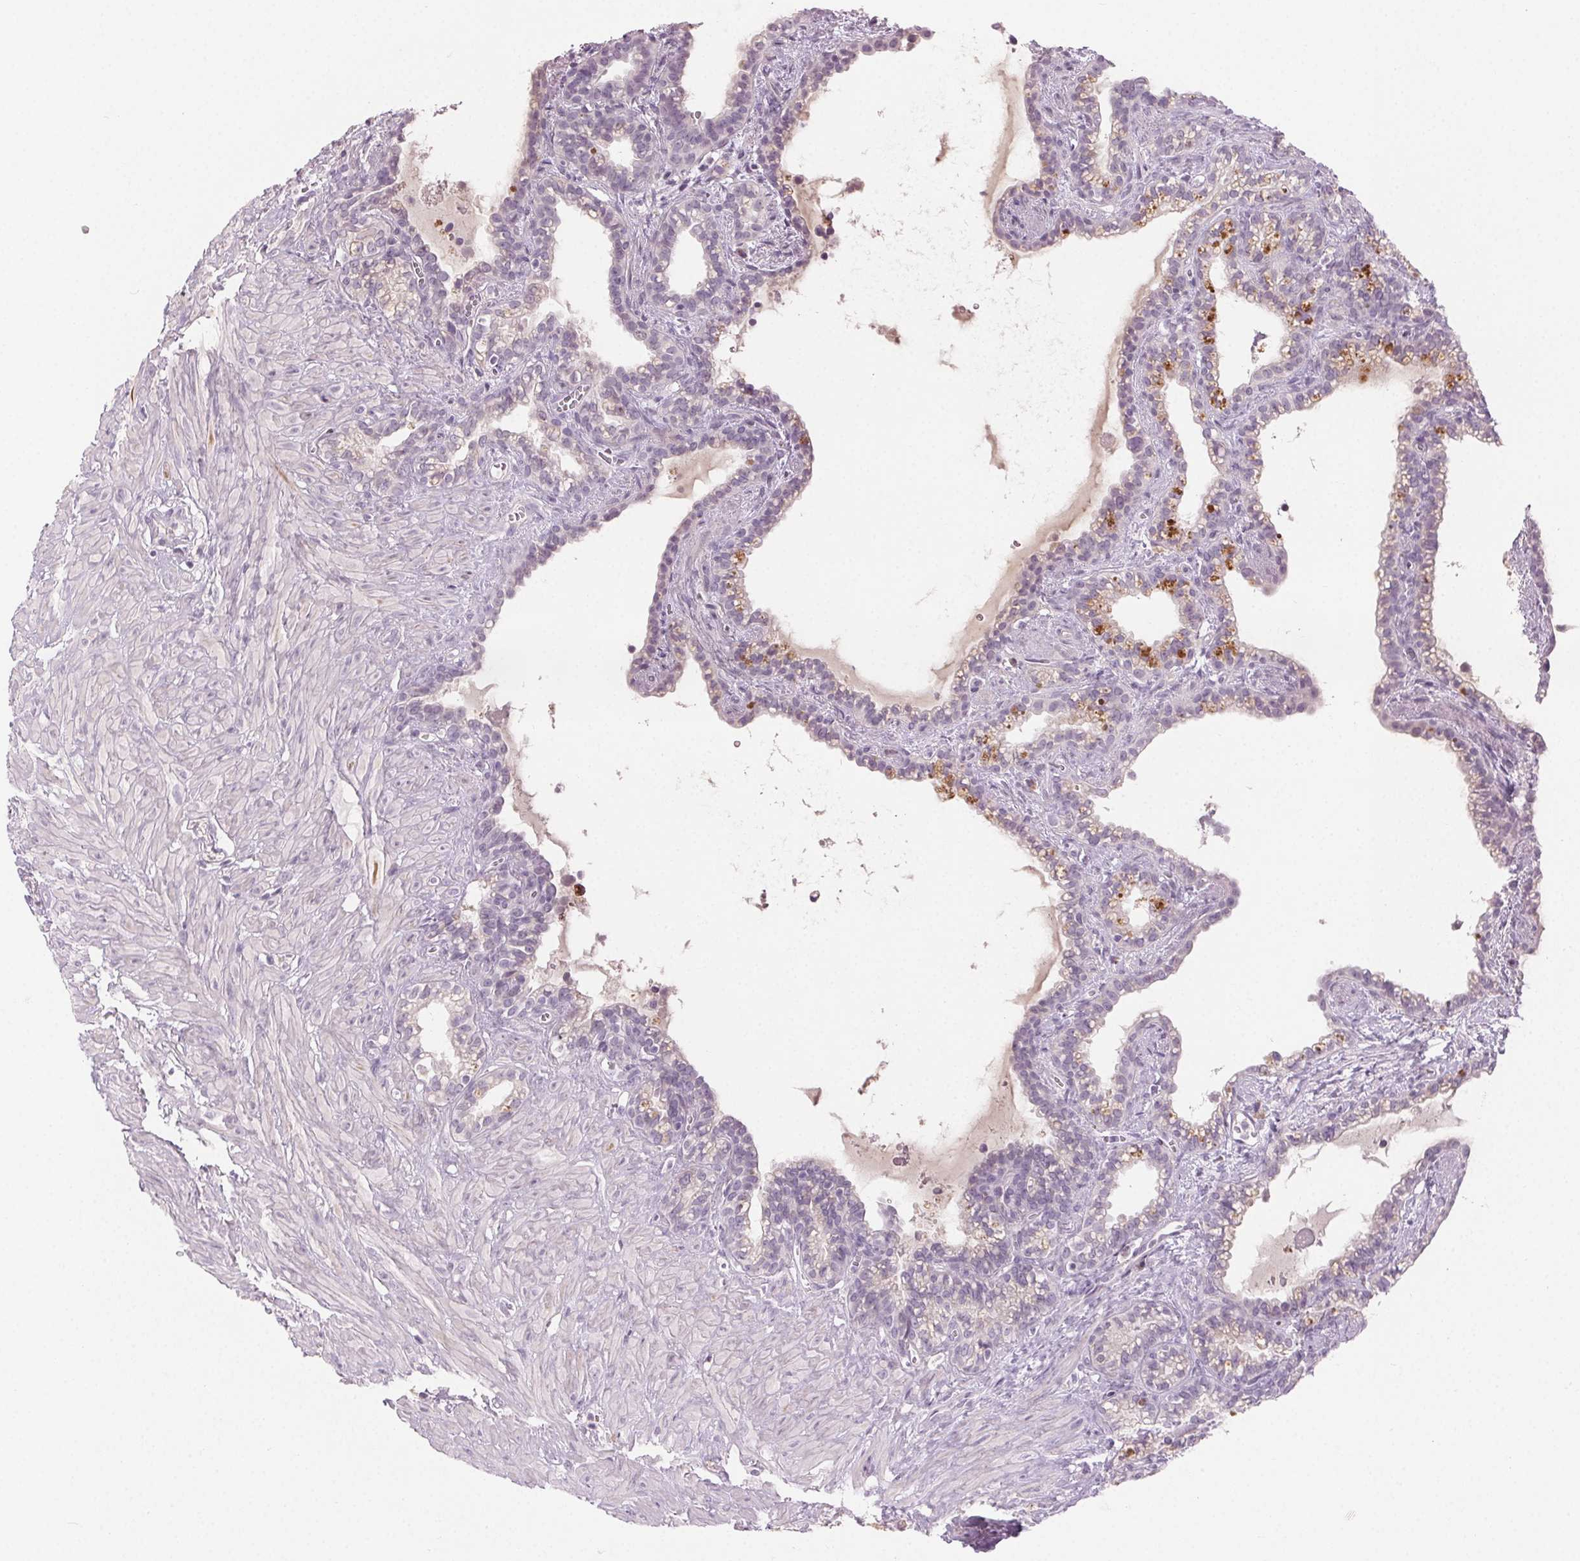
{"staining": {"intensity": "weak", "quantity": "<25%", "location": "cytoplasmic/membranous"}, "tissue": "seminal vesicle", "cell_type": "Glandular cells", "image_type": "normal", "snomed": [{"axis": "morphology", "description": "Normal tissue, NOS"}, {"axis": "topography", "description": "Seminal veicle"}], "caption": "Immunohistochemical staining of unremarkable human seminal vesicle demonstrates no significant positivity in glandular cells. (DAB IHC, high magnification).", "gene": "HSF5", "patient": {"sex": "male", "age": 76}}